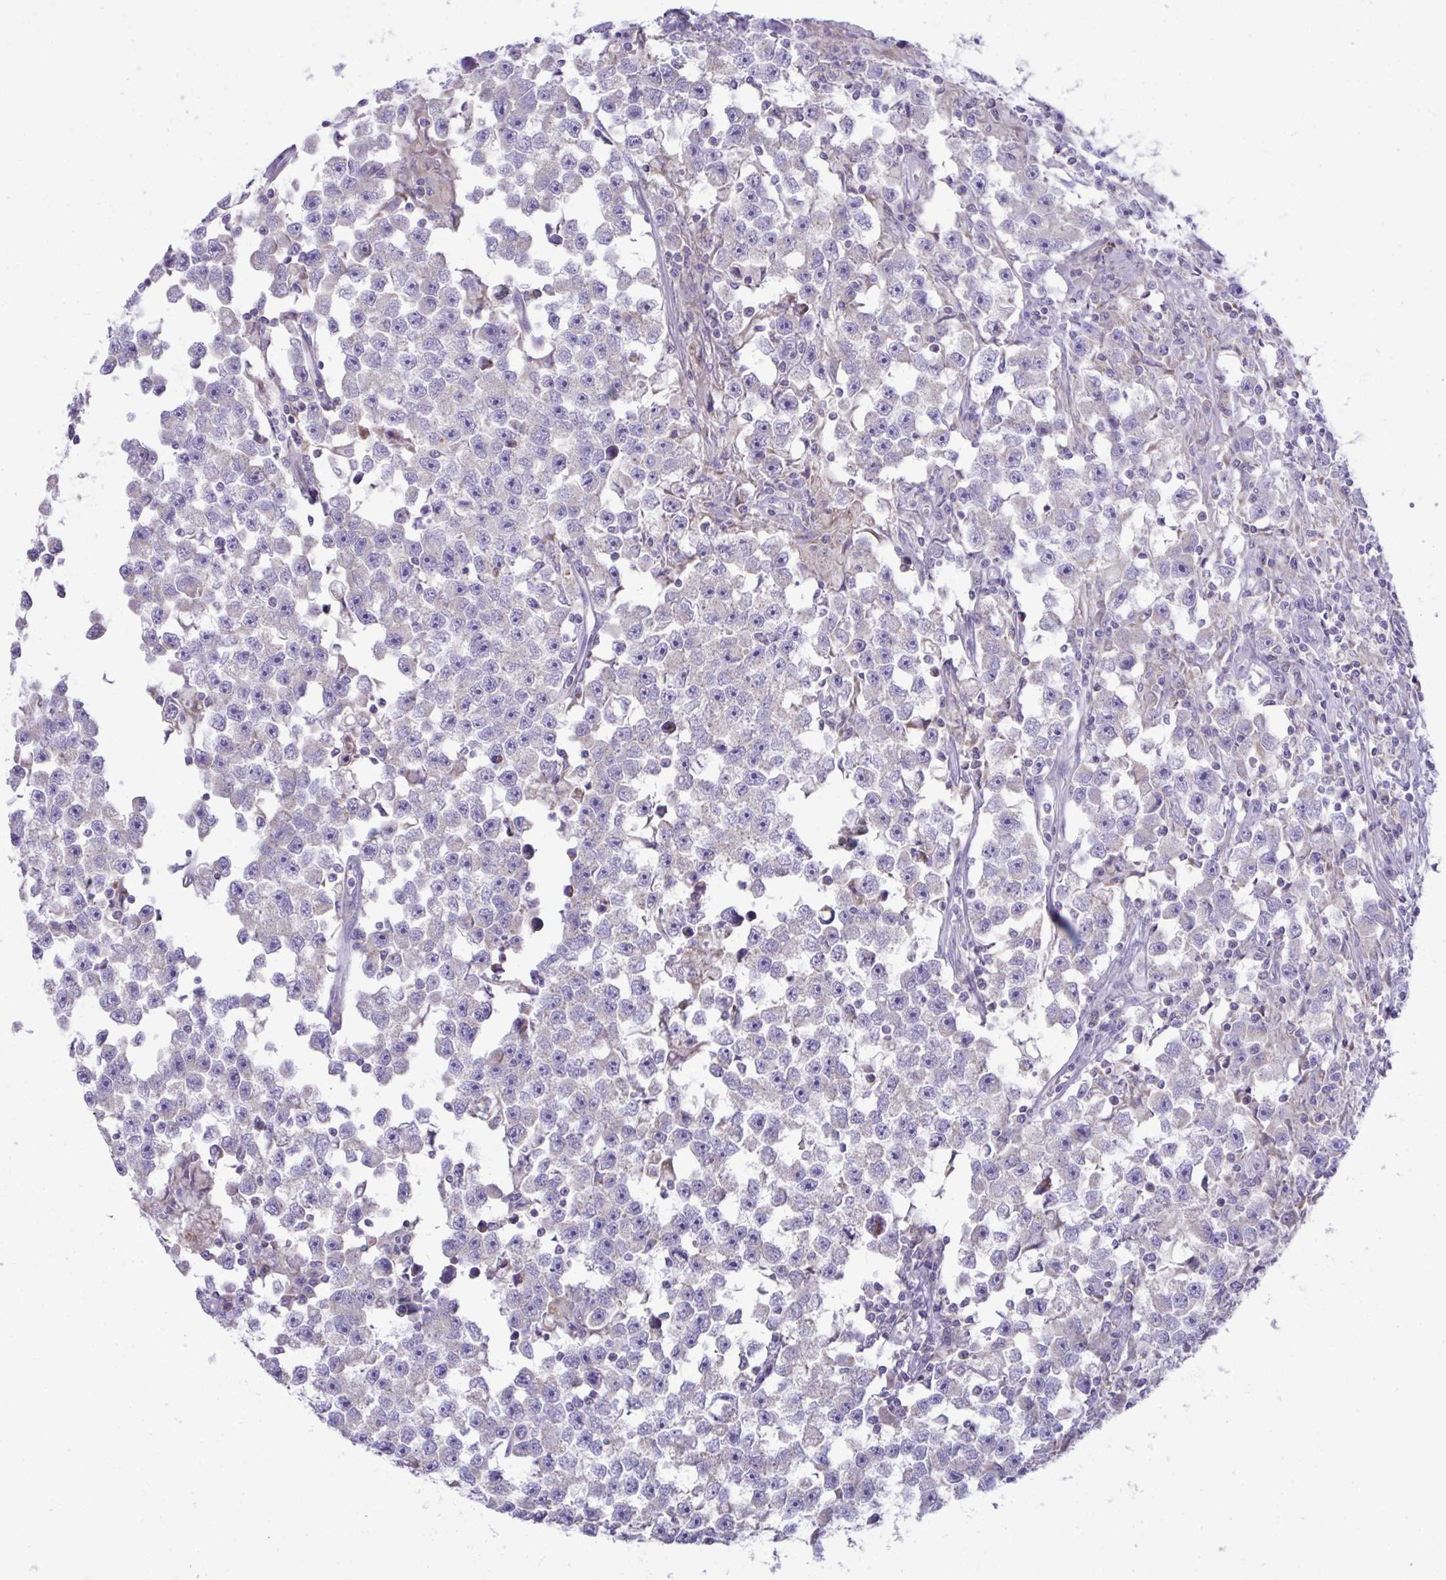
{"staining": {"intensity": "negative", "quantity": "none", "location": "none"}, "tissue": "testis cancer", "cell_type": "Tumor cells", "image_type": "cancer", "snomed": [{"axis": "morphology", "description": "Seminoma, NOS"}, {"axis": "topography", "description": "Testis"}], "caption": "This photomicrograph is of testis cancer stained with immunohistochemistry (IHC) to label a protein in brown with the nuclei are counter-stained blue. There is no expression in tumor cells.", "gene": "PLA2G12B", "patient": {"sex": "male", "age": 33}}